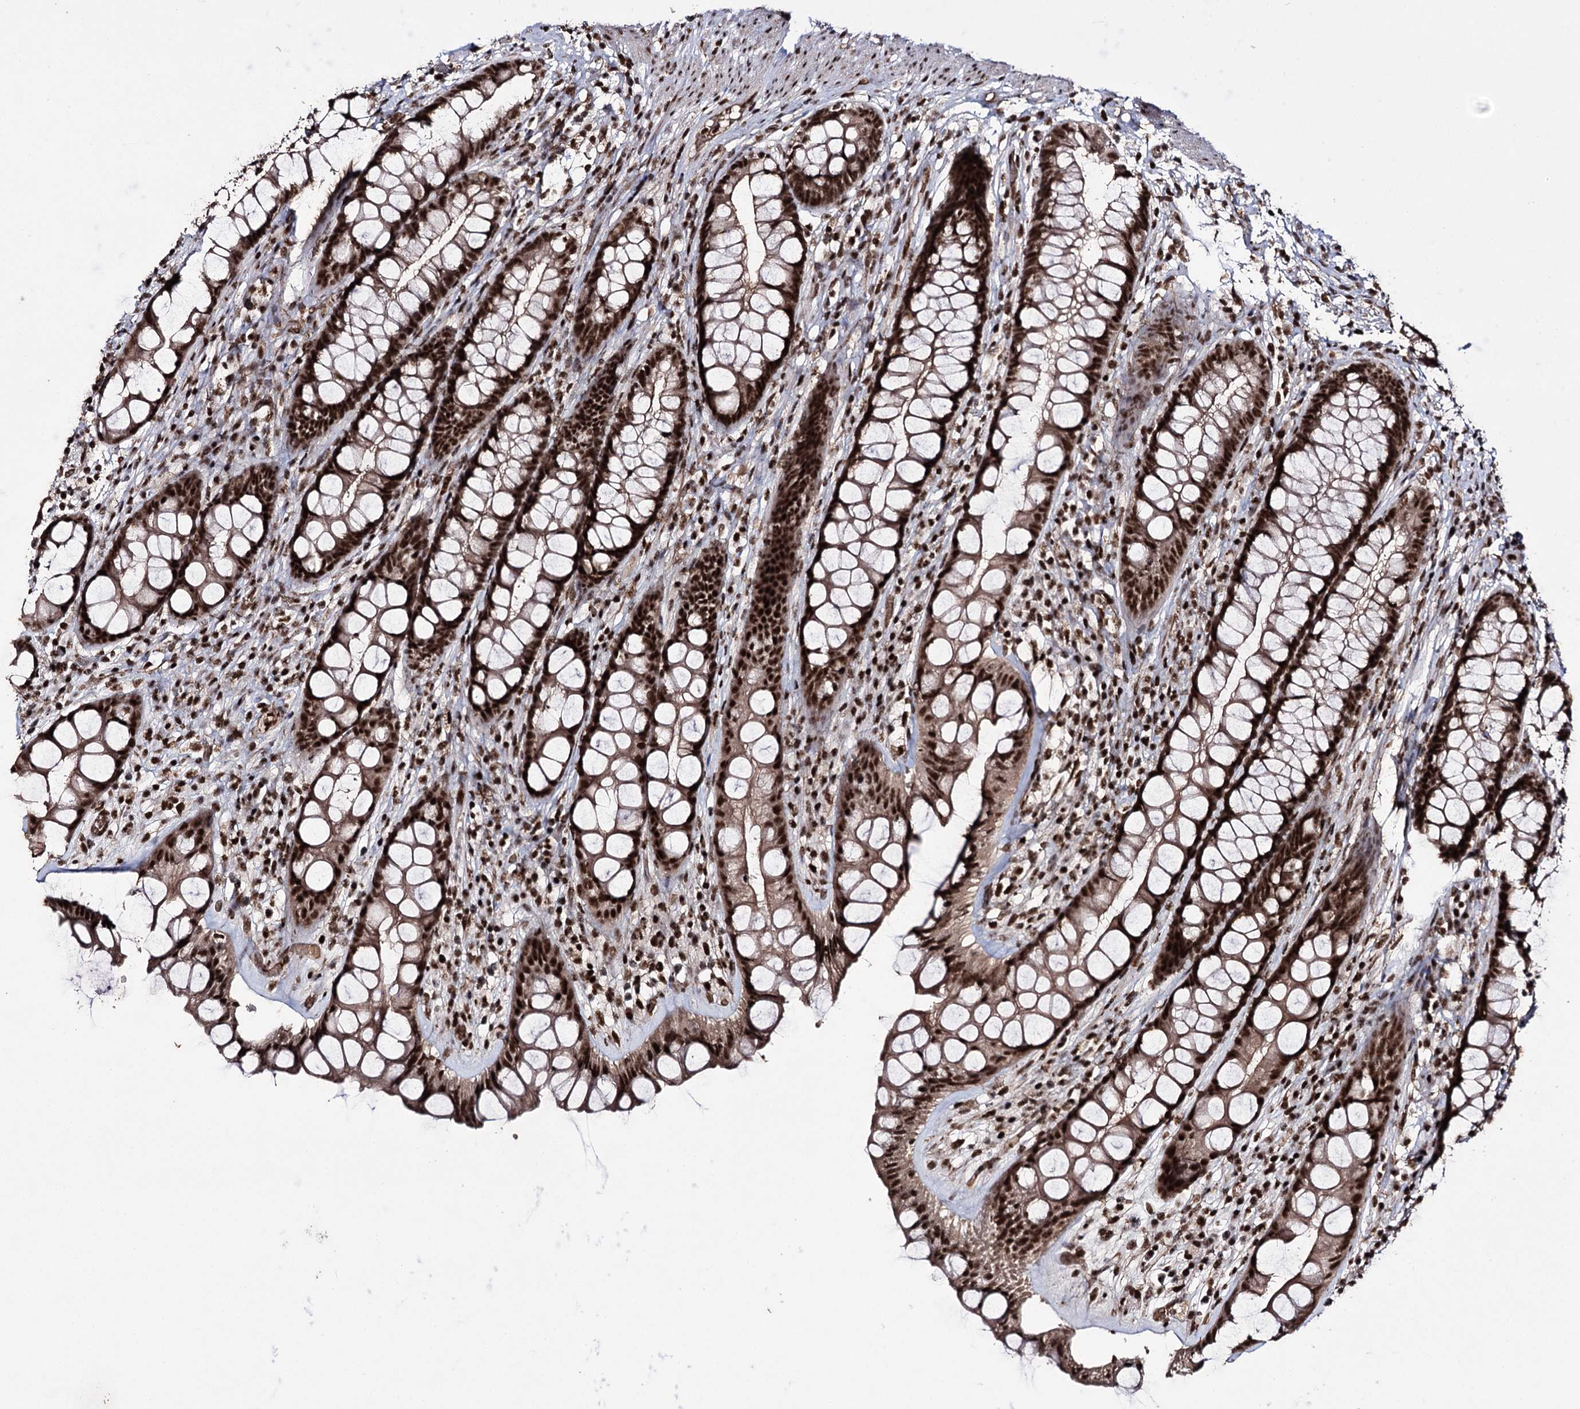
{"staining": {"intensity": "strong", "quantity": ">75%", "location": "nuclear"}, "tissue": "rectum", "cell_type": "Glandular cells", "image_type": "normal", "snomed": [{"axis": "morphology", "description": "Normal tissue, NOS"}, {"axis": "topography", "description": "Rectum"}], "caption": "IHC (DAB) staining of normal human rectum displays strong nuclear protein expression in approximately >75% of glandular cells.", "gene": "PRPF40A", "patient": {"sex": "male", "age": 74}}